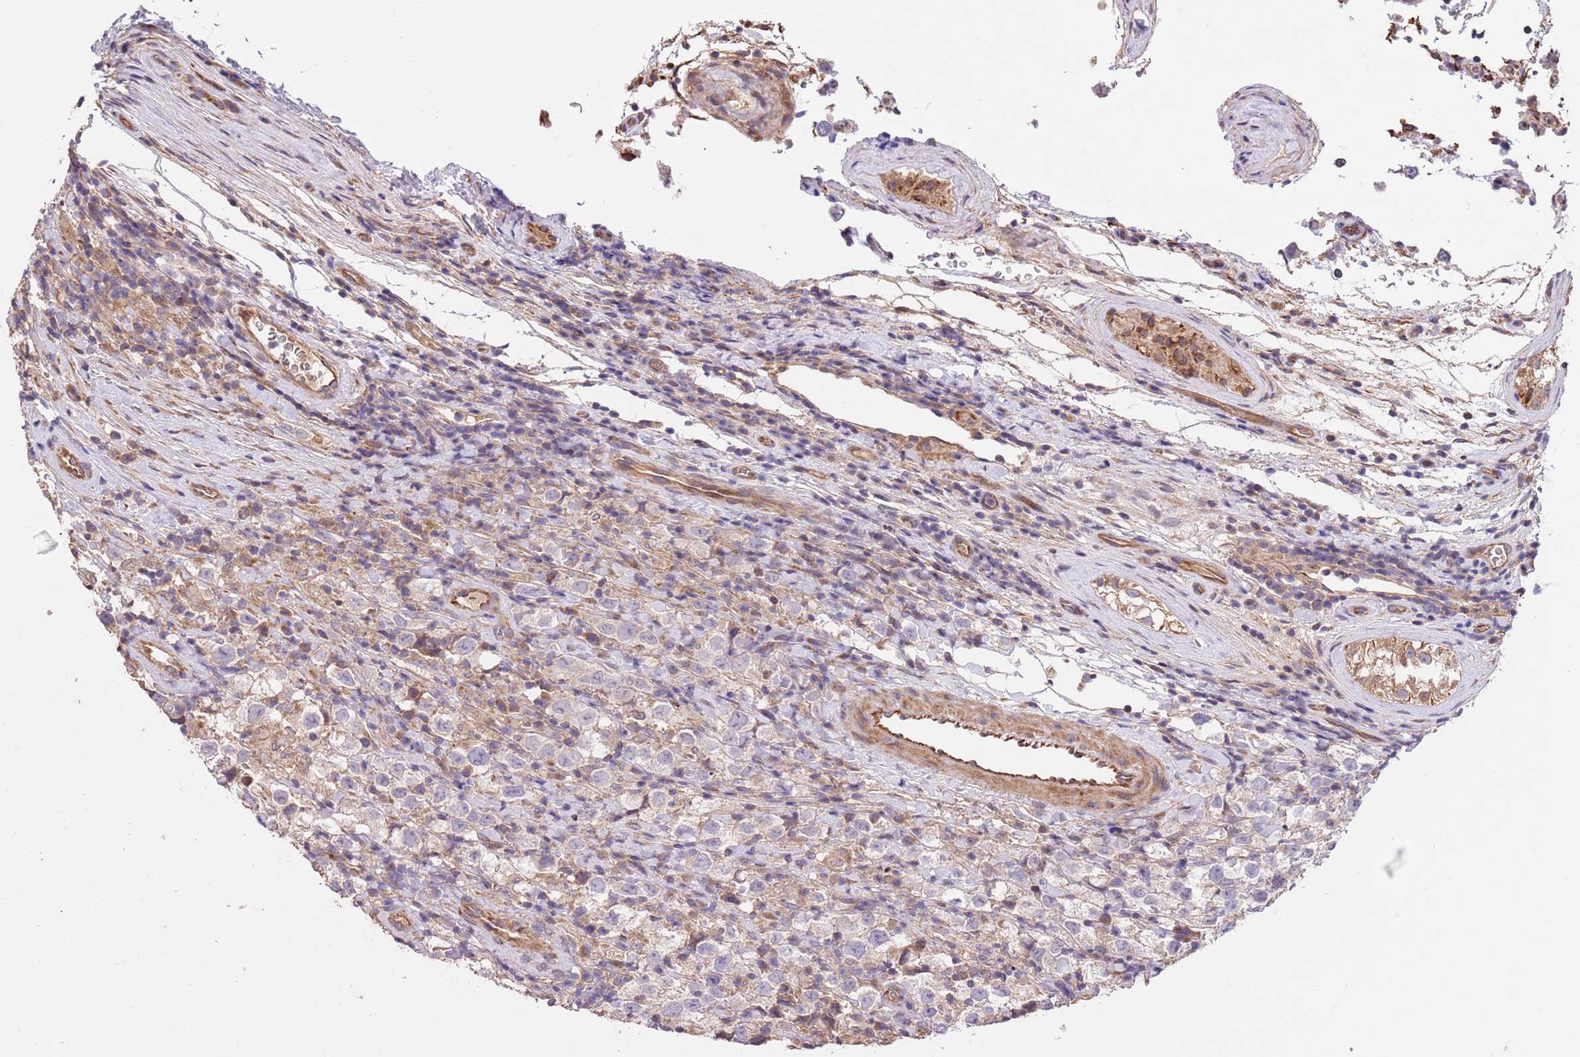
{"staining": {"intensity": "negative", "quantity": "none", "location": "none"}, "tissue": "testis cancer", "cell_type": "Tumor cells", "image_type": "cancer", "snomed": [{"axis": "morphology", "description": "Seminoma, NOS"}, {"axis": "morphology", "description": "Carcinoma, Embryonal, NOS"}, {"axis": "topography", "description": "Testis"}], "caption": "Human testis cancer (seminoma) stained for a protein using immunohistochemistry (IHC) demonstrates no positivity in tumor cells.", "gene": "FAM89B", "patient": {"sex": "male", "age": 41}}